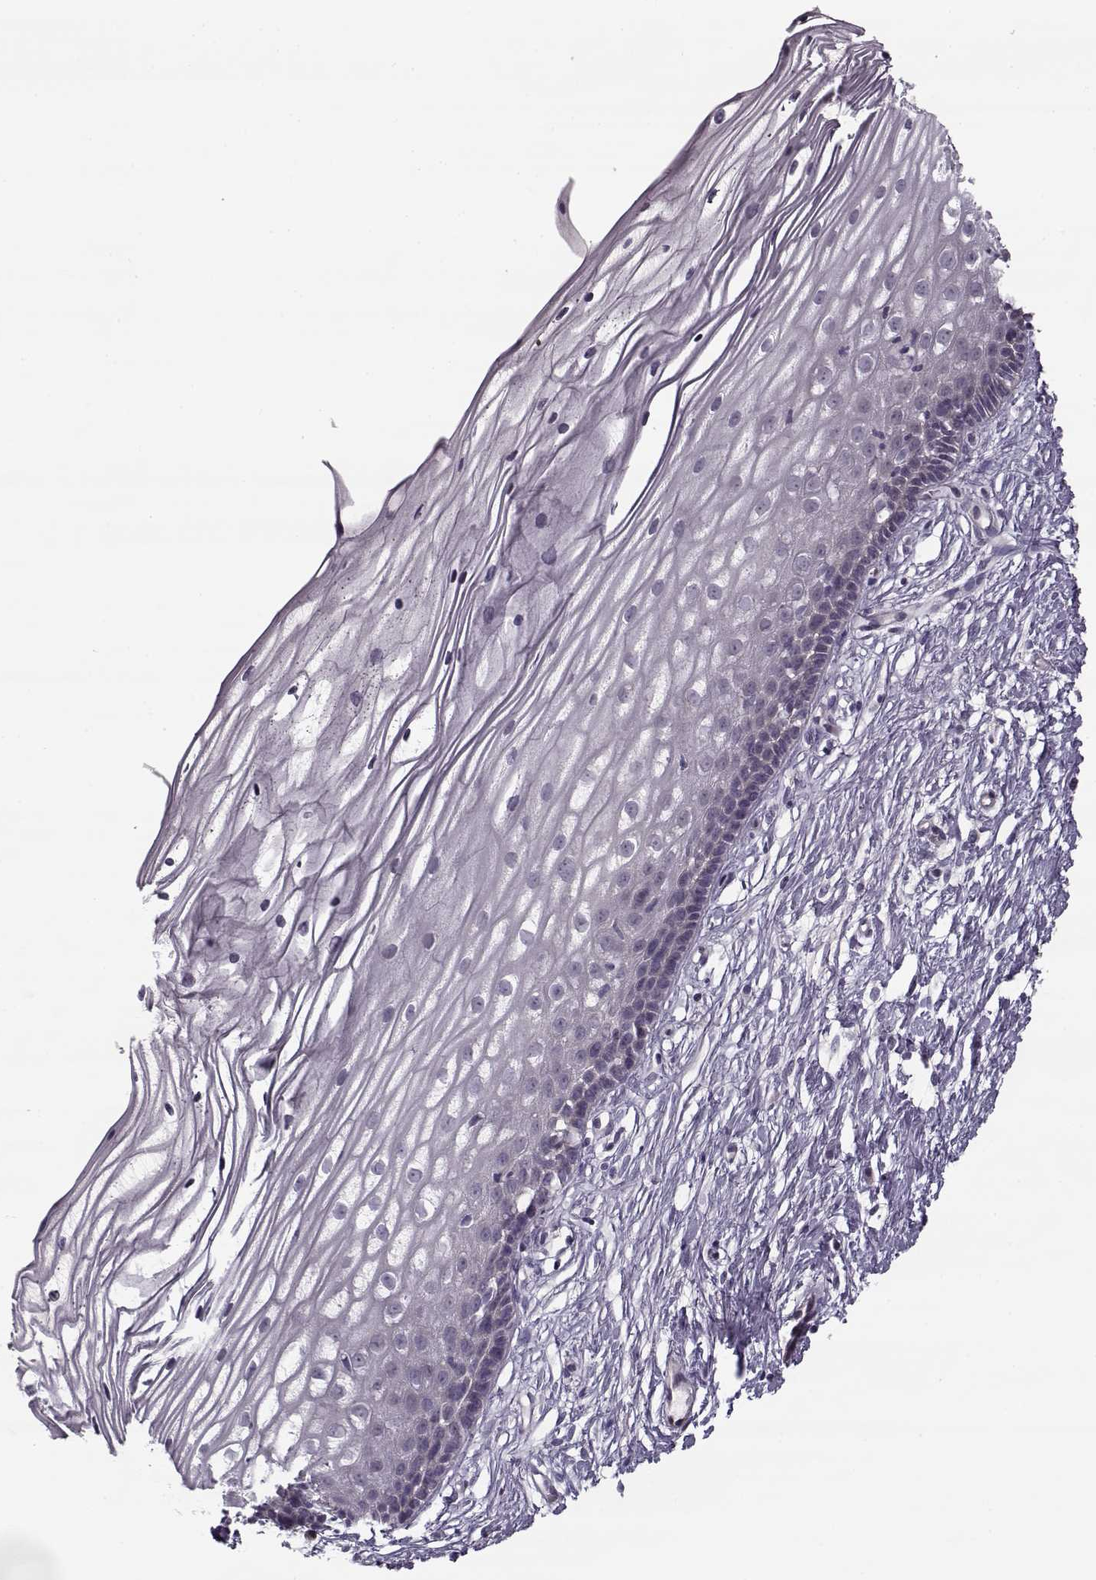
{"staining": {"intensity": "negative", "quantity": "none", "location": "none"}, "tissue": "cervix", "cell_type": "Glandular cells", "image_type": "normal", "snomed": [{"axis": "morphology", "description": "Normal tissue, NOS"}, {"axis": "topography", "description": "Cervix"}], "caption": "IHC of unremarkable human cervix reveals no staining in glandular cells. (Immunohistochemistry, brightfield microscopy, high magnification).", "gene": "PNMT", "patient": {"sex": "female", "age": 40}}